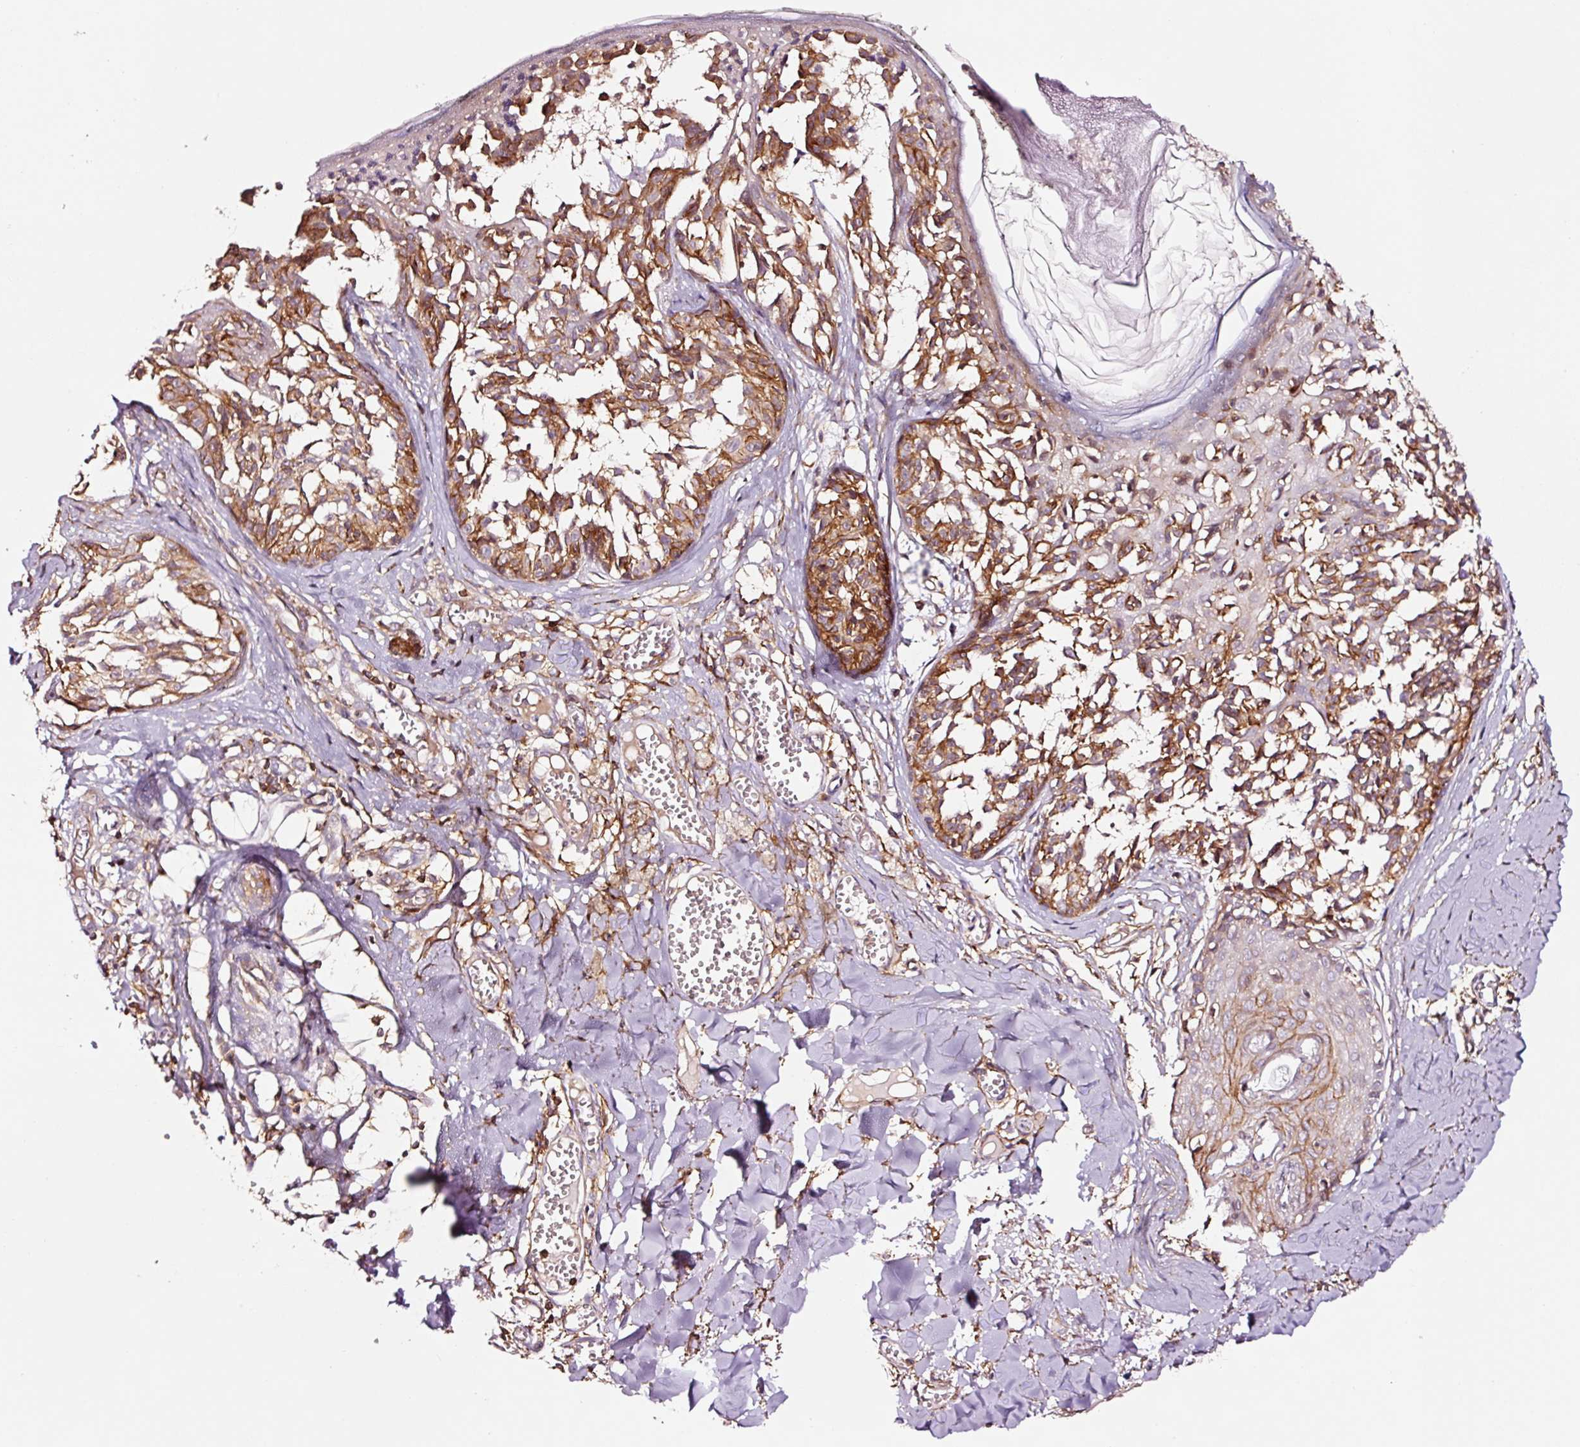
{"staining": {"intensity": "moderate", "quantity": ">75%", "location": "cytoplasmic/membranous"}, "tissue": "melanoma", "cell_type": "Tumor cells", "image_type": "cancer", "snomed": [{"axis": "morphology", "description": "Malignant melanoma, NOS"}, {"axis": "topography", "description": "Skin"}], "caption": "Immunohistochemical staining of human malignant melanoma reveals medium levels of moderate cytoplasmic/membranous protein positivity in approximately >75% of tumor cells.", "gene": "ADD3", "patient": {"sex": "female", "age": 43}}